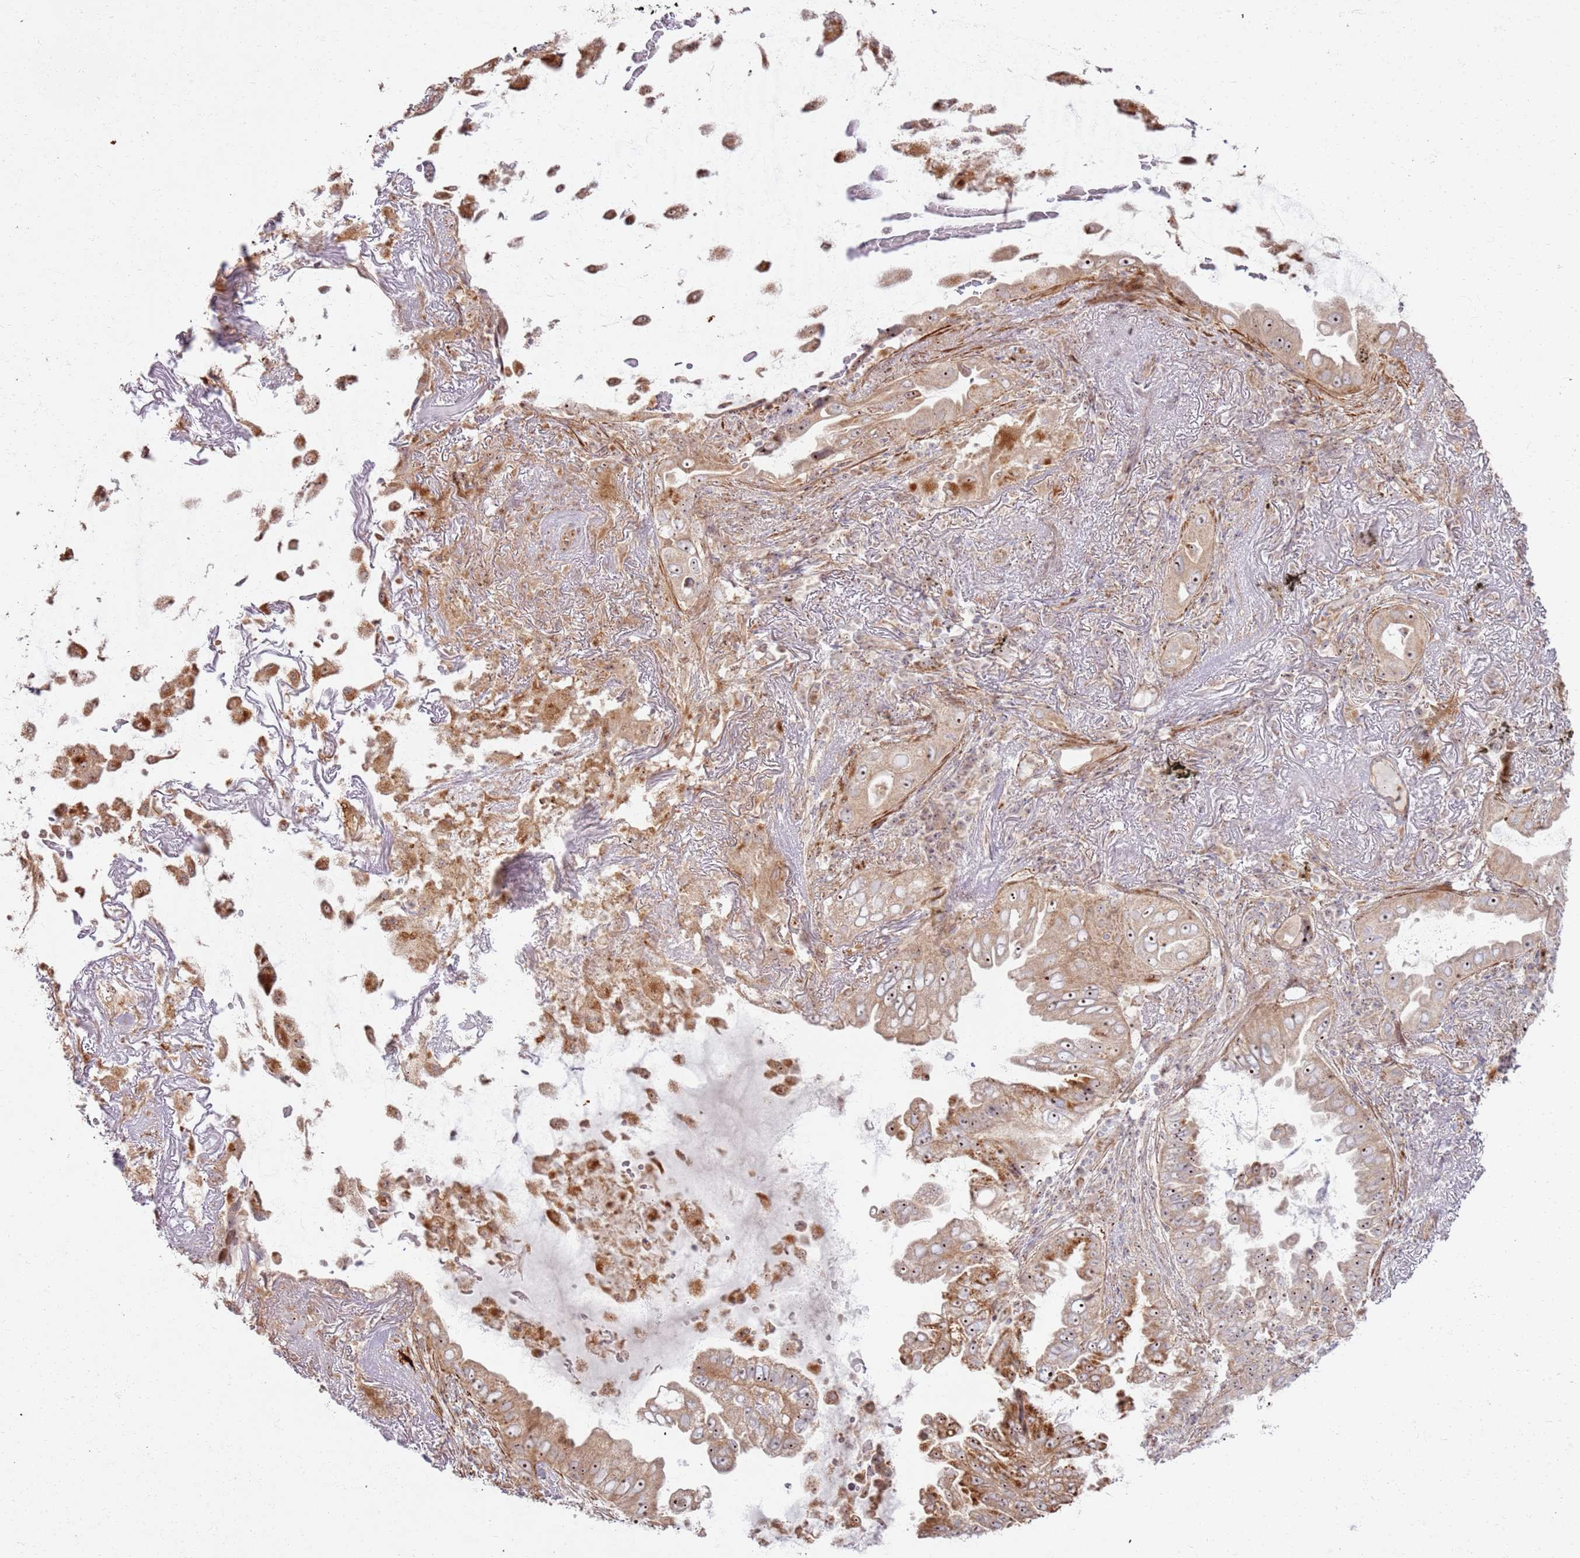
{"staining": {"intensity": "moderate", "quantity": ">75%", "location": "cytoplasmic/membranous,nuclear"}, "tissue": "lung cancer", "cell_type": "Tumor cells", "image_type": "cancer", "snomed": [{"axis": "morphology", "description": "Adenocarcinoma, NOS"}, {"axis": "topography", "description": "Lung"}], "caption": "Lung cancer (adenocarcinoma) tissue demonstrates moderate cytoplasmic/membranous and nuclear expression in about >75% of tumor cells, visualized by immunohistochemistry. The protein is stained brown, and the nuclei are stained in blue (DAB (3,3'-diaminobenzidine) IHC with brightfield microscopy, high magnification).", "gene": "CNPY1", "patient": {"sex": "female", "age": 69}}